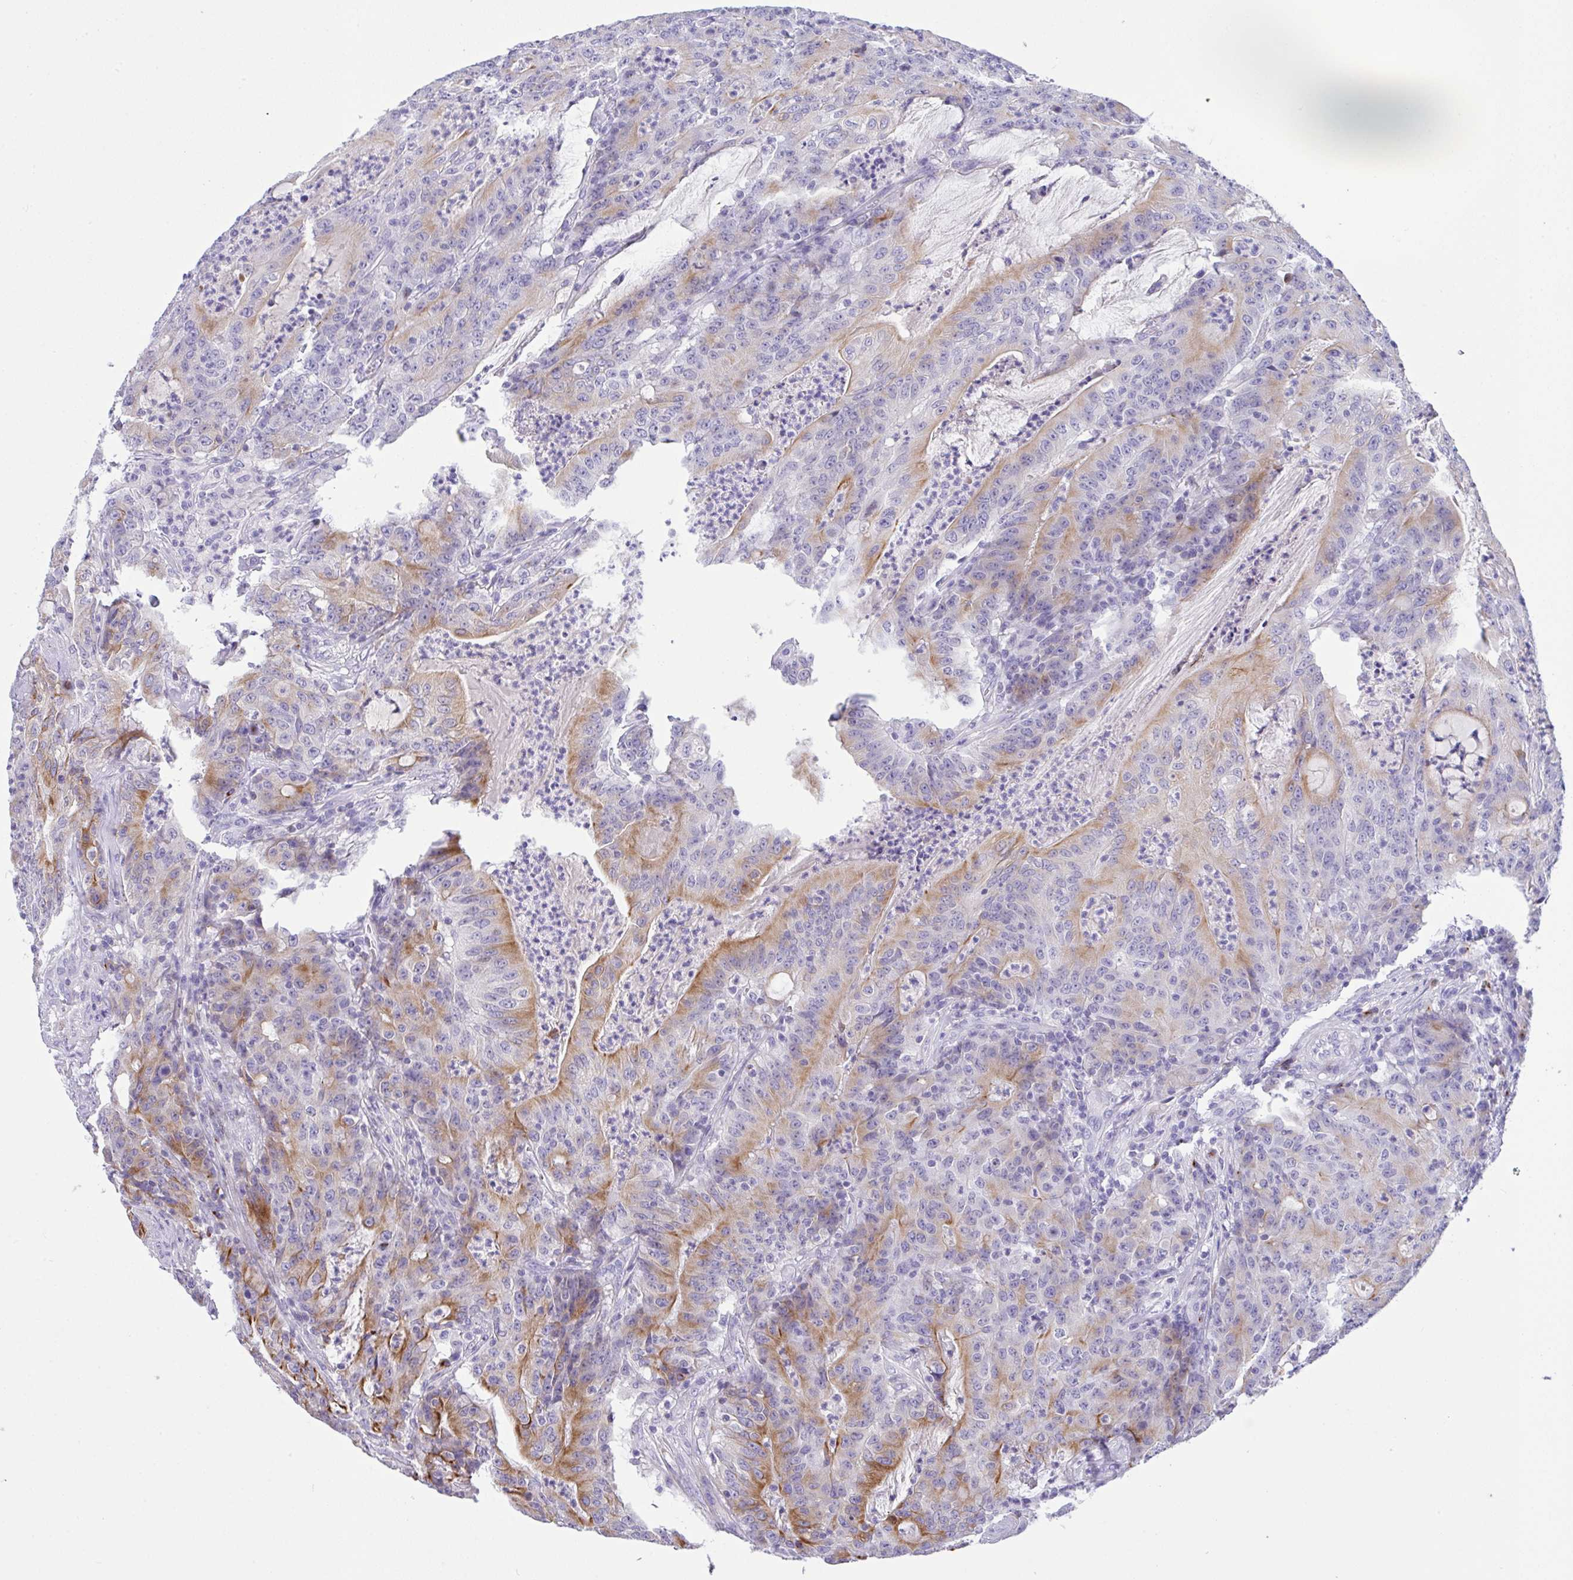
{"staining": {"intensity": "moderate", "quantity": "25%-75%", "location": "cytoplasmic/membranous"}, "tissue": "colorectal cancer", "cell_type": "Tumor cells", "image_type": "cancer", "snomed": [{"axis": "morphology", "description": "Adenocarcinoma, NOS"}, {"axis": "topography", "description": "Colon"}], "caption": "Moderate cytoplasmic/membranous expression for a protein is seen in about 25%-75% of tumor cells of colorectal cancer (adenocarcinoma) using immunohistochemistry.", "gene": "FBXL20", "patient": {"sex": "male", "age": 83}}